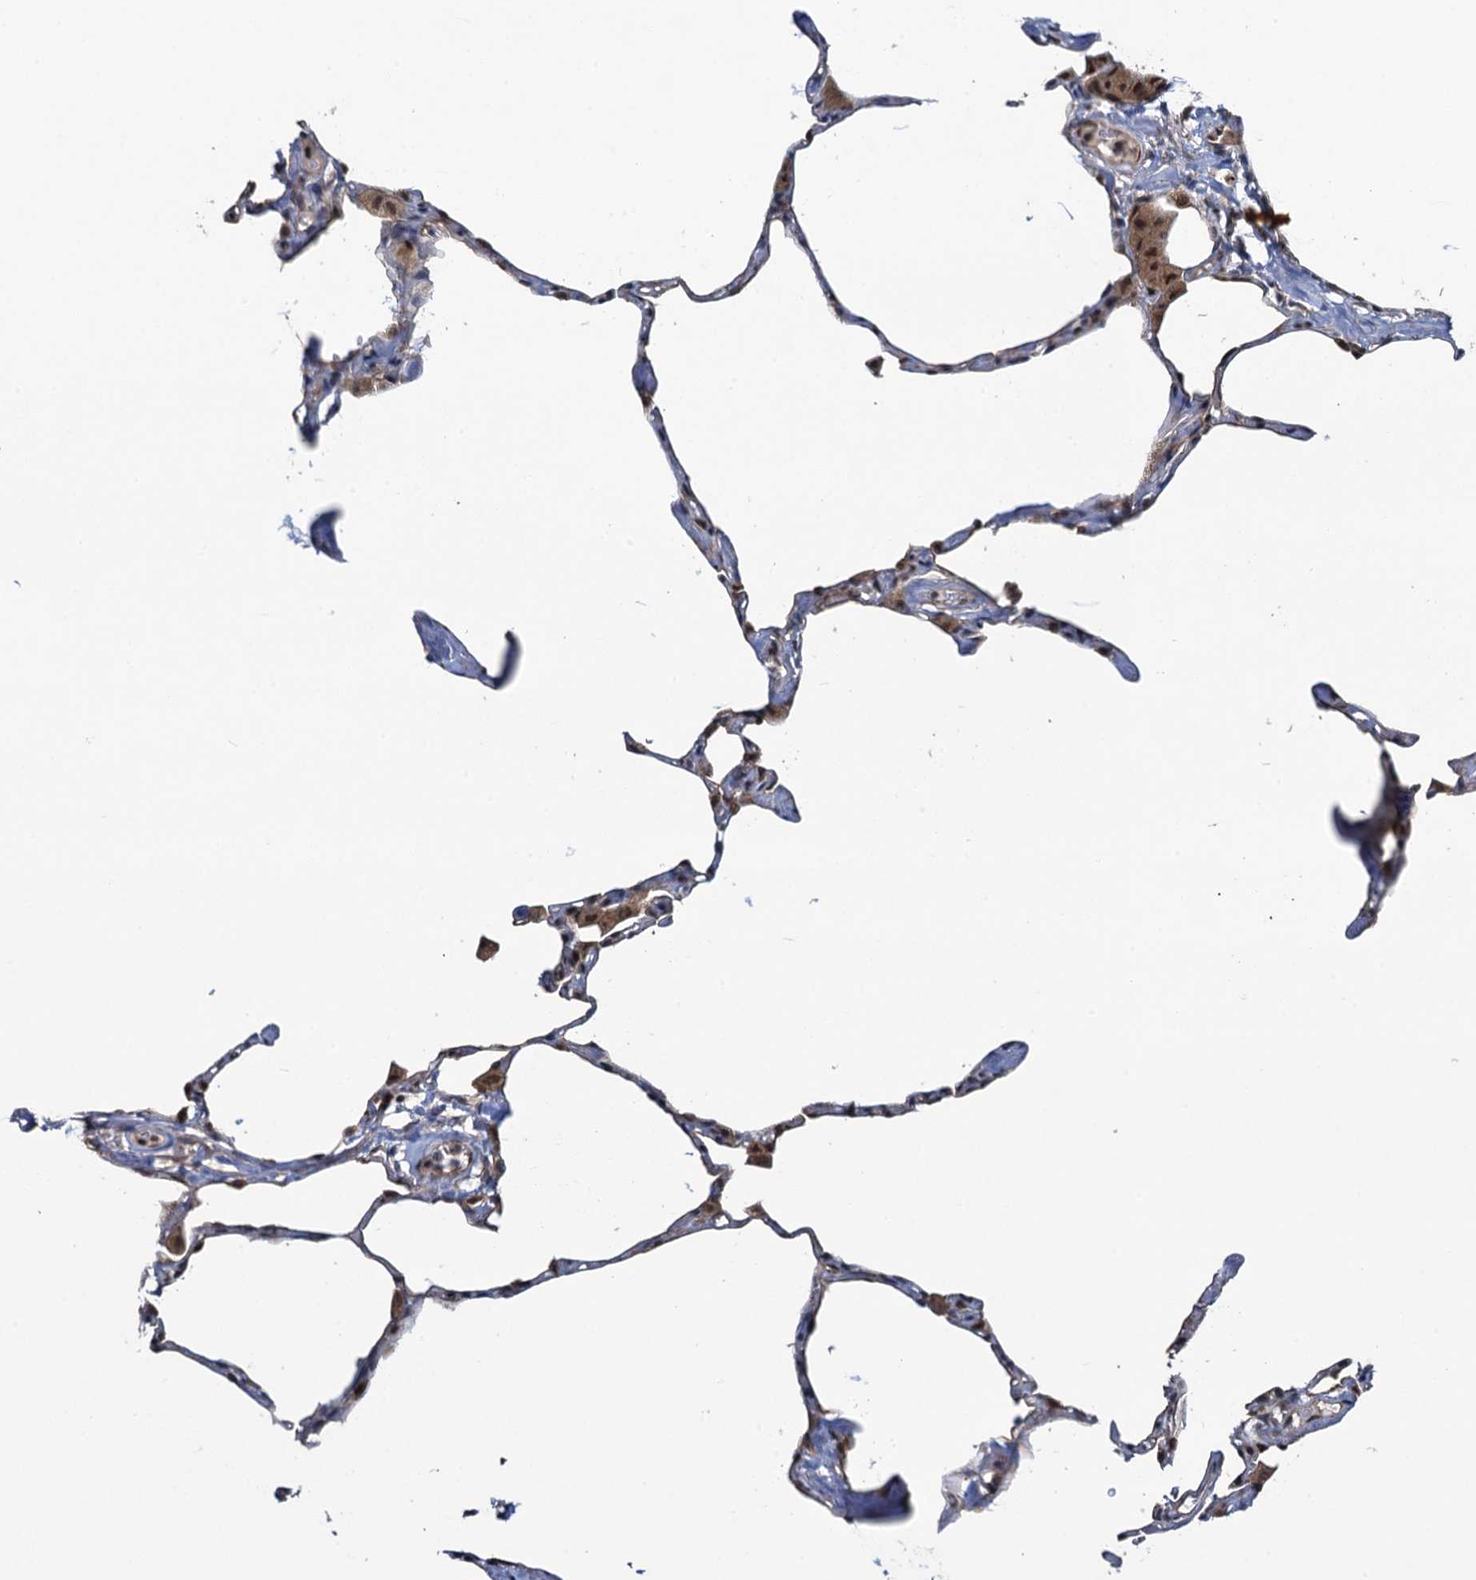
{"staining": {"intensity": "weak", "quantity": "<25%", "location": "cytoplasmic/membranous"}, "tissue": "lung", "cell_type": "Alveolar cells", "image_type": "normal", "snomed": [{"axis": "morphology", "description": "Normal tissue, NOS"}, {"axis": "topography", "description": "Lung"}], "caption": "The photomicrograph shows no significant positivity in alveolar cells of lung. The staining was performed using DAB to visualize the protein expression in brown, while the nuclei were stained in blue with hematoxylin (Magnification: 20x).", "gene": "EVX2", "patient": {"sex": "male", "age": 65}}